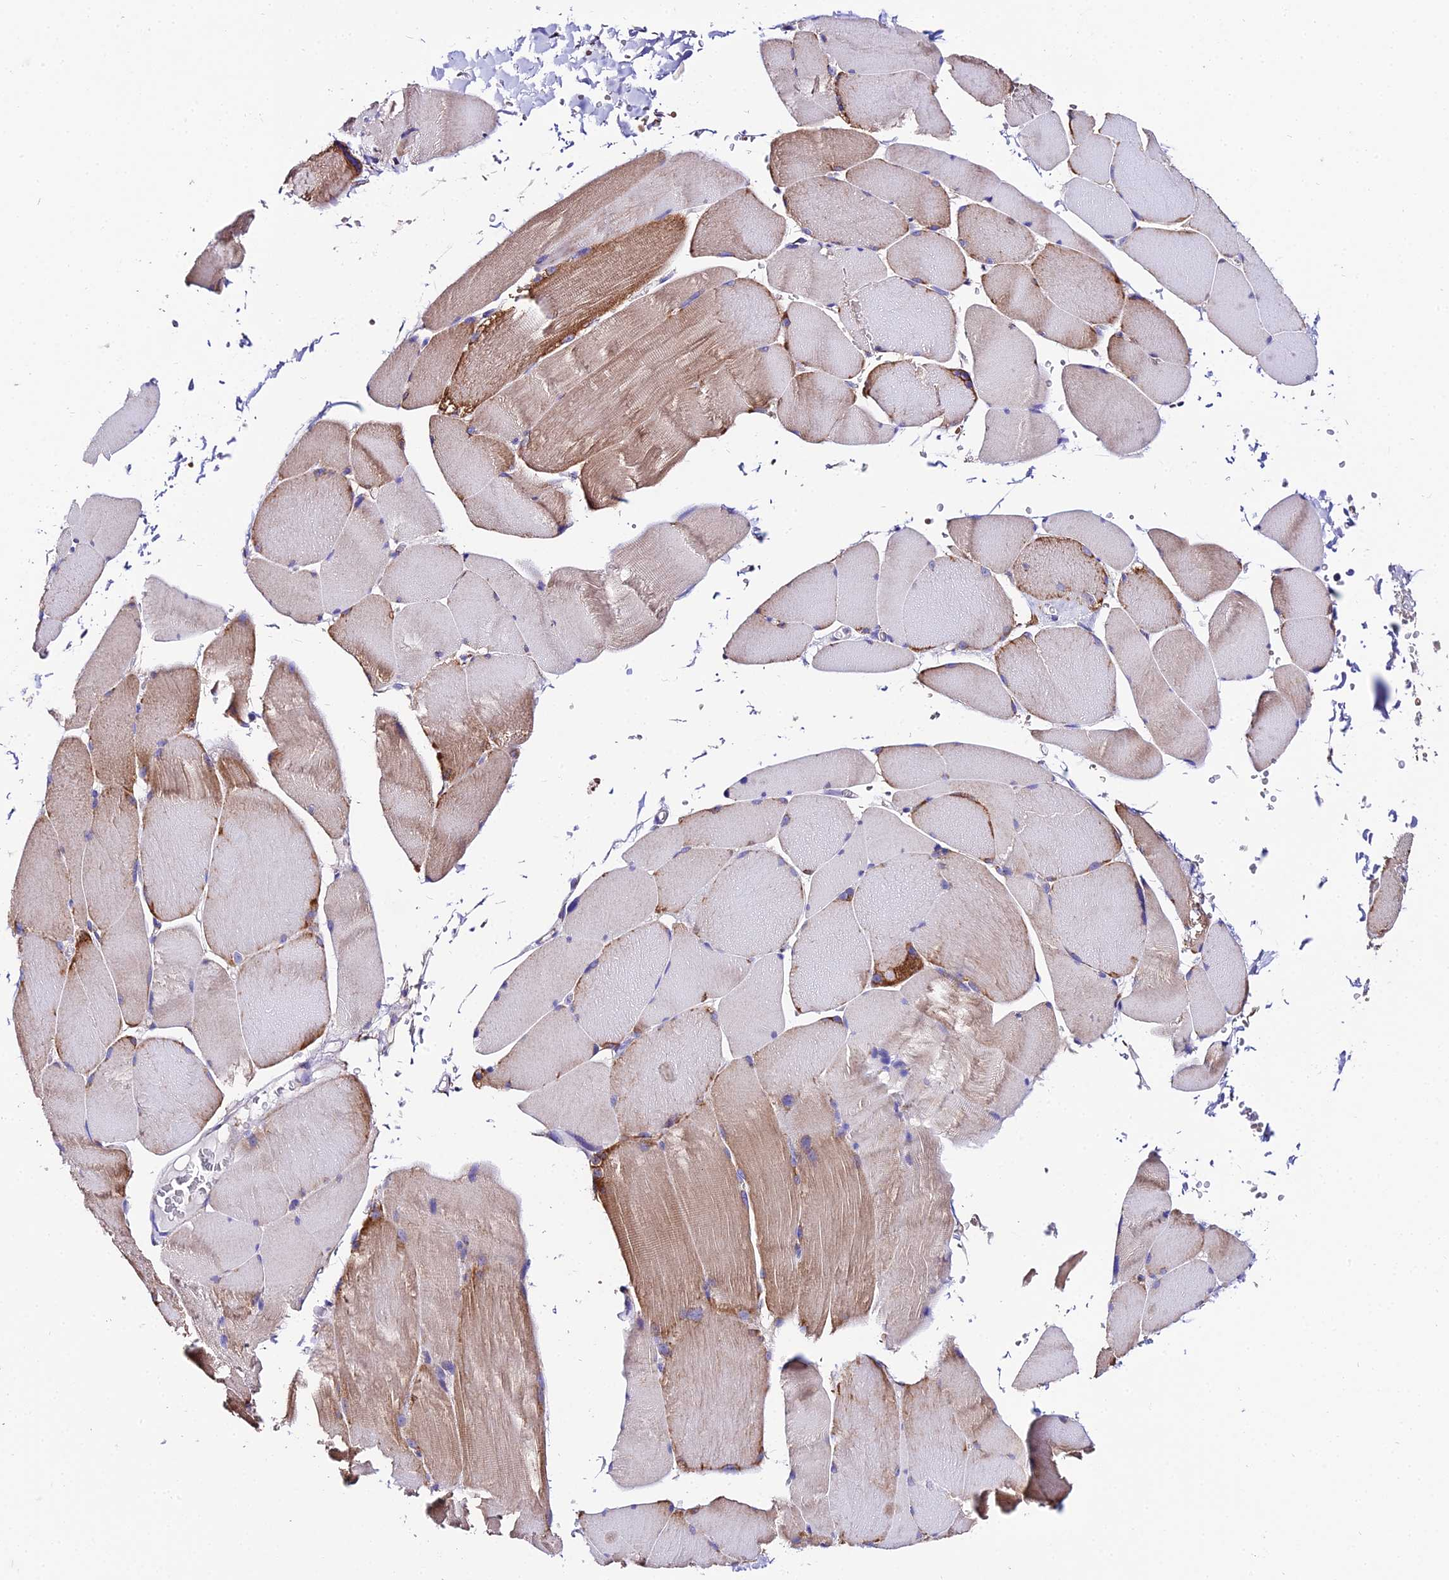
{"staining": {"intensity": "moderate", "quantity": "25%-75%", "location": "cytoplasmic/membranous"}, "tissue": "skeletal muscle", "cell_type": "Myocytes", "image_type": "normal", "snomed": [{"axis": "morphology", "description": "Normal tissue, NOS"}, {"axis": "topography", "description": "Skin"}, {"axis": "topography", "description": "Skeletal muscle"}], "caption": "Skeletal muscle stained with a brown dye demonstrates moderate cytoplasmic/membranous positive positivity in about 25%-75% of myocytes.", "gene": "OCIAD1", "patient": {"sex": "male", "age": 83}}